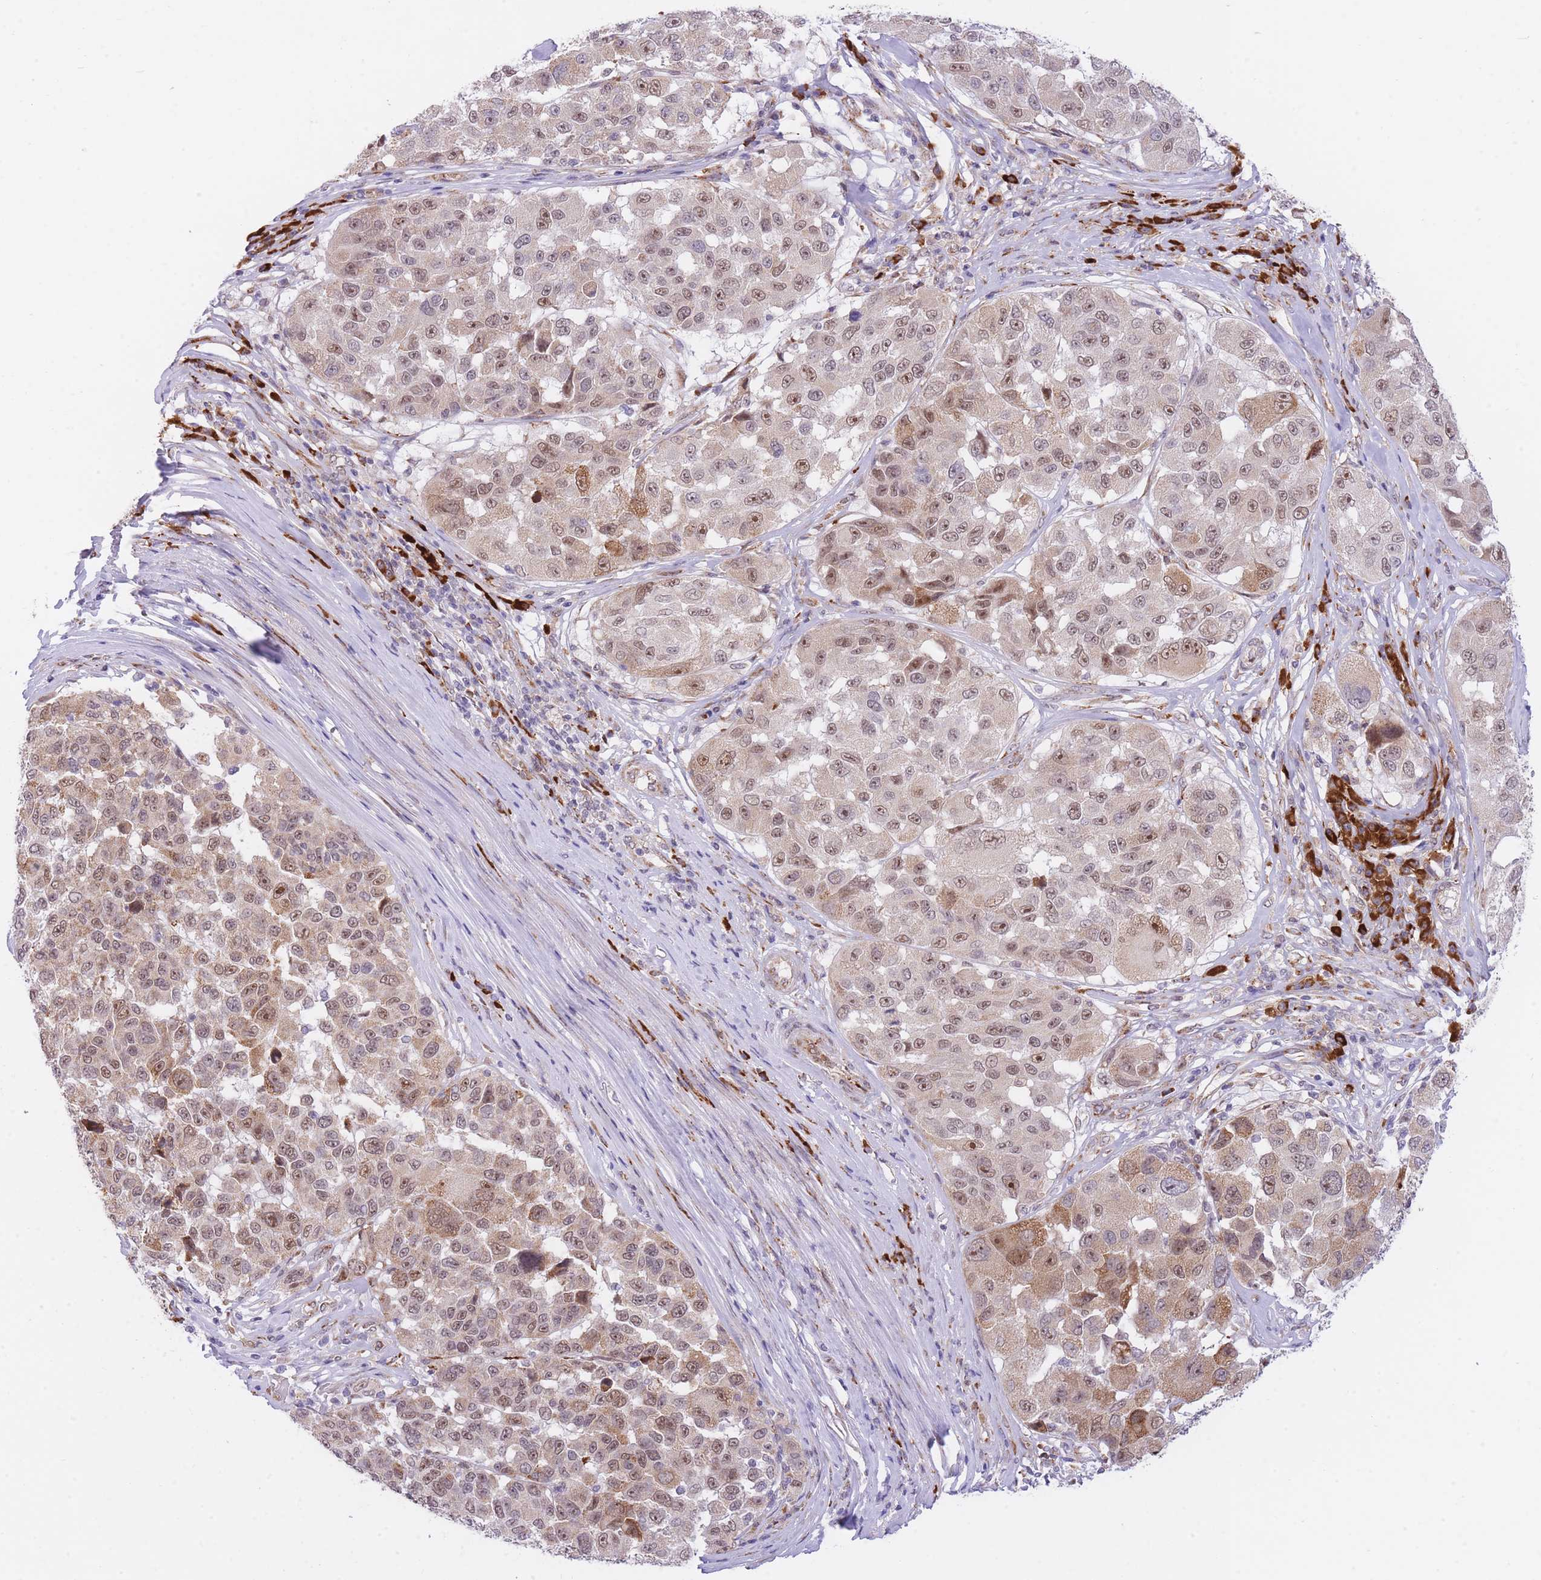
{"staining": {"intensity": "moderate", "quantity": ">75%", "location": "cytoplasmic/membranous,nuclear"}, "tissue": "melanoma", "cell_type": "Tumor cells", "image_type": "cancer", "snomed": [{"axis": "morphology", "description": "Malignant melanoma, NOS"}, {"axis": "topography", "description": "Skin"}], "caption": "This histopathology image displays melanoma stained with immunohistochemistry to label a protein in brown. The cytoplasmic/membranous and nuclear of tumor cells show moderate positivity for the protein. Nuclei are counter-stained blue.", "gene": "EXOSC8", "patient": {"sex": "female", "age": 66}}